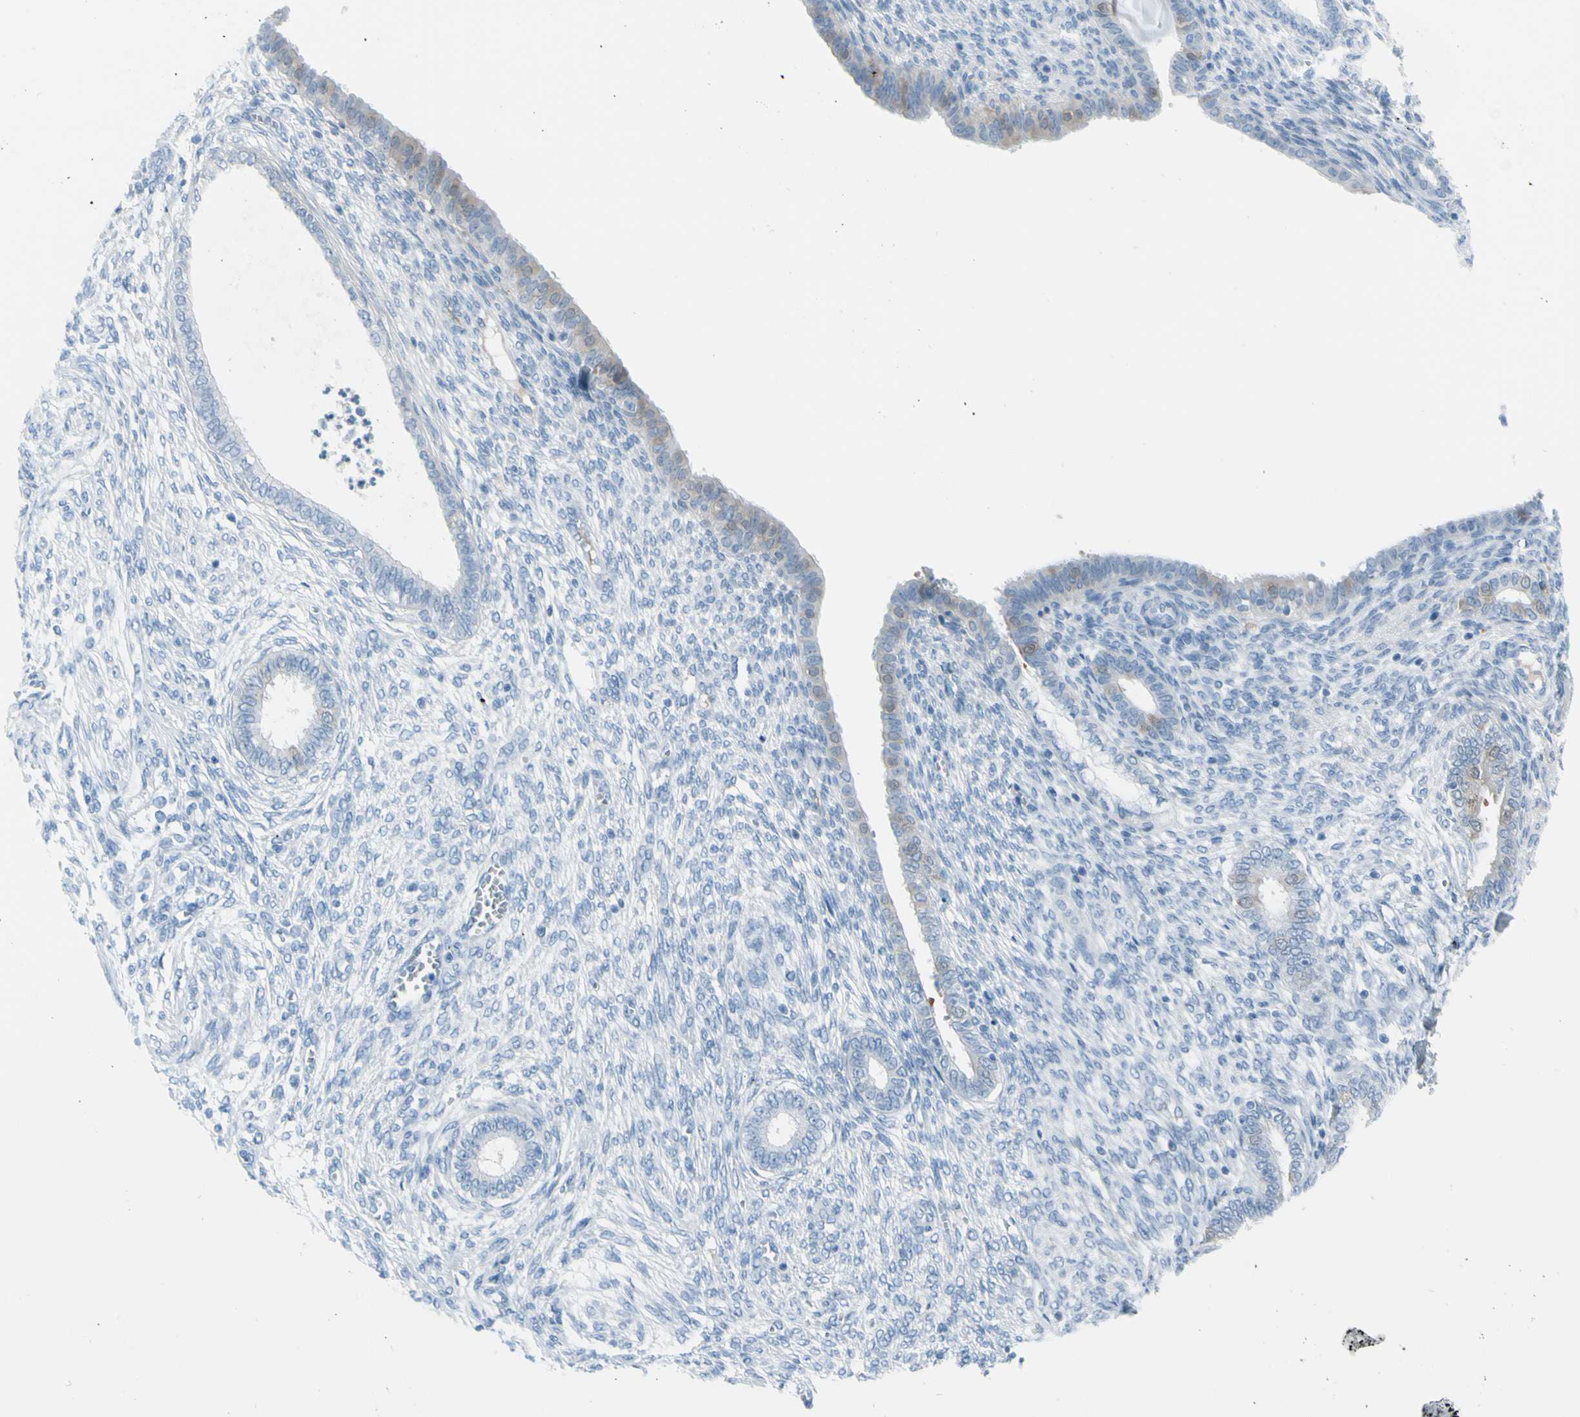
{"staining": {"intensity": "negative", "quantity": "none", "location": "none"}, "tissue": "endometrium", "cell_type": "Cells in endometrial stroma", "image_type": "normal", "snomed": [{"axis": "morphology", "description": "Normal tissue, NOS"}, {"axis": "topography", "description": "Endometrium"}], "caption": "A micrograph of endometrium stained for a protein reveals no brown staining in cells in endometrial stroma.", "gene": "AFP", "patient": {"sex": "female", "age": 72}}